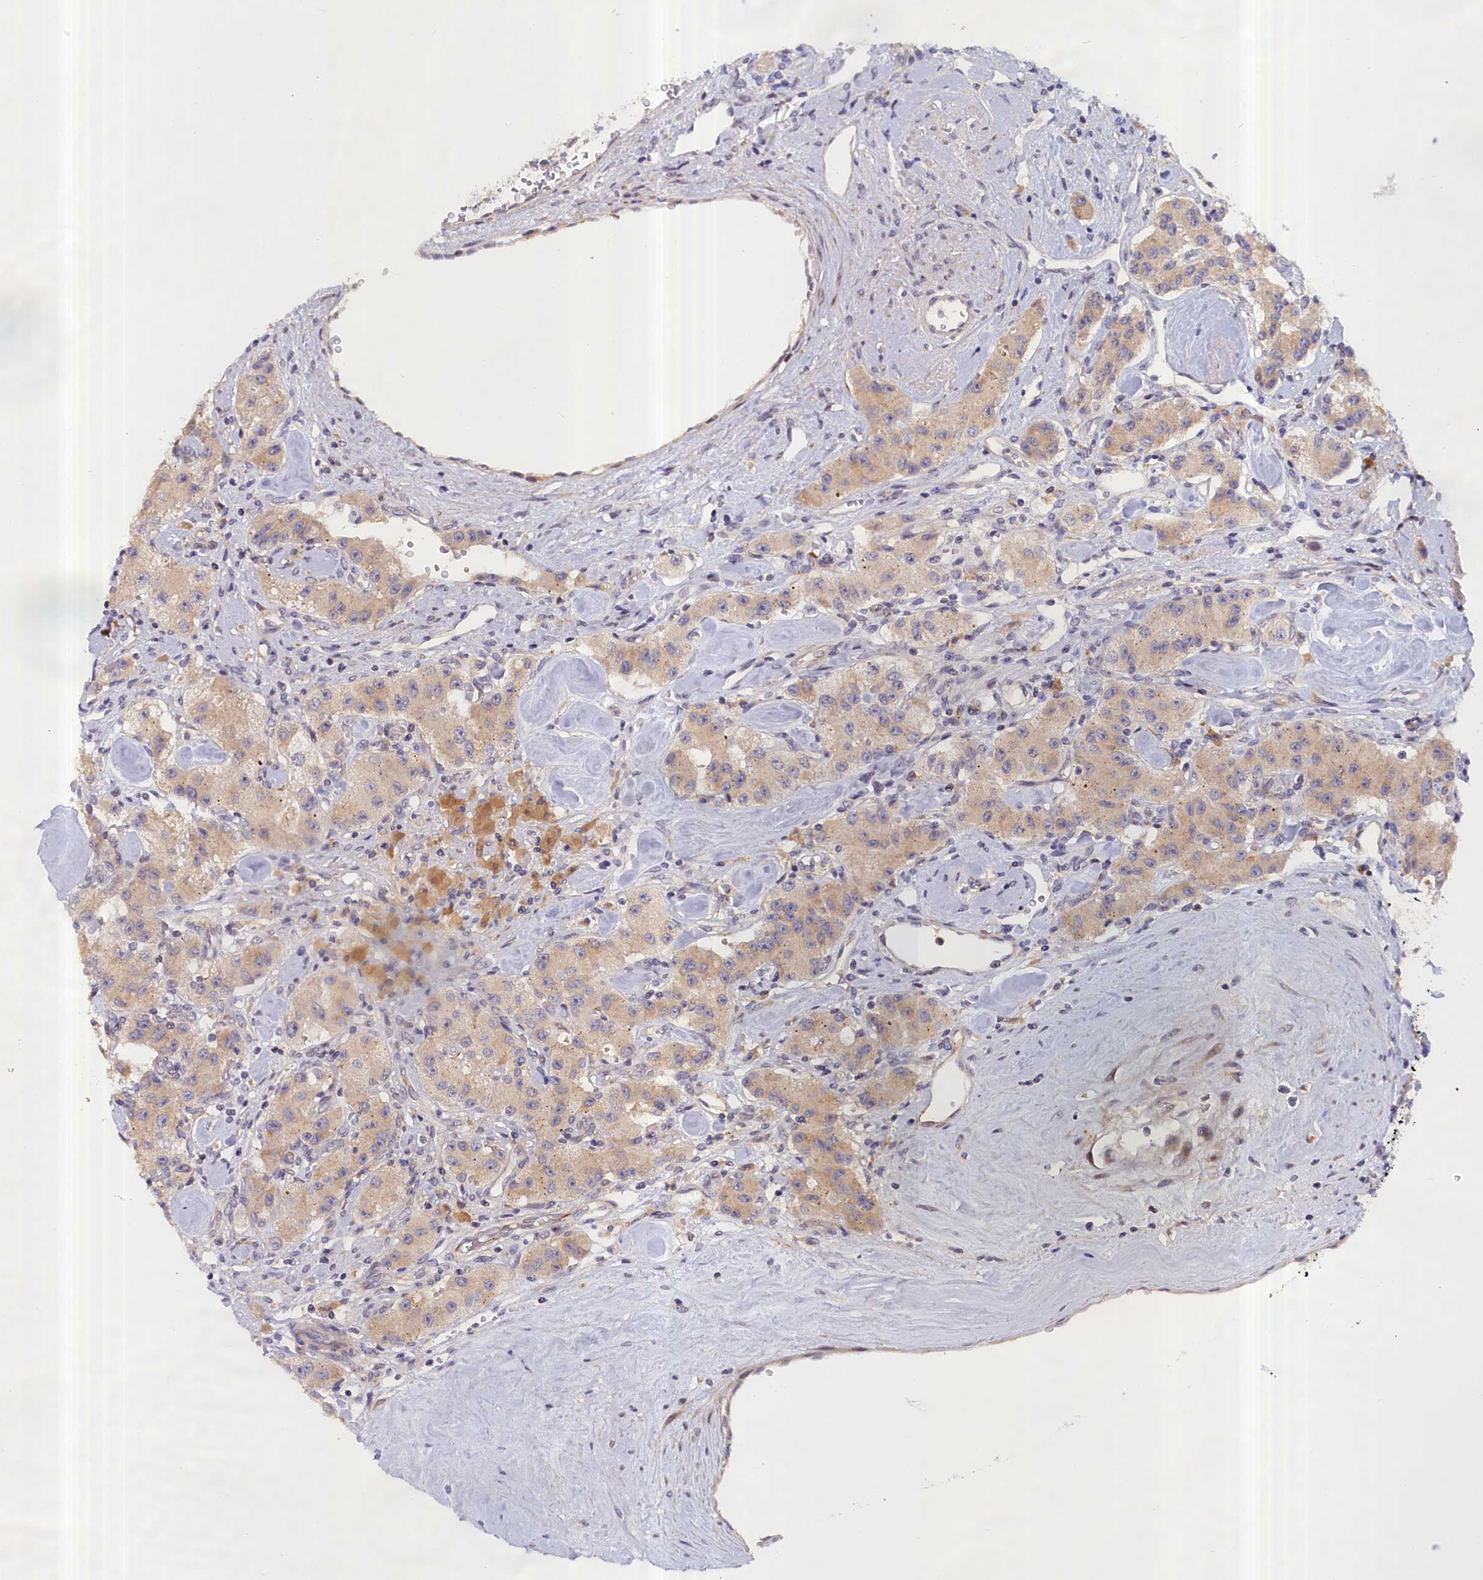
{"staining": {"intensity": "weak", "quantity": "25%-75%", "location": "cytoplasmic/membranous"}, "tissue": "carcinoid", "cell_type": "Tumor cells", "image_type": "cancer", "snomed": [{"axis": "morphology", "description": "Carcinoid, malignant, NOS"}, {"axis": "topography", "description": "Pancreas"}], "caption": "Carcinoid was stained to show a protein in brown. There is low levels of weak cytoplasmic/membranous expression in approximately 25%-75% of tumor cells. (DAB (3,3'-diaminobenzidine) = brown stain, brightfield microscopy at high magnification).", "gene": "IGFALS", "patient": {"sex": "male", "age": 41}}